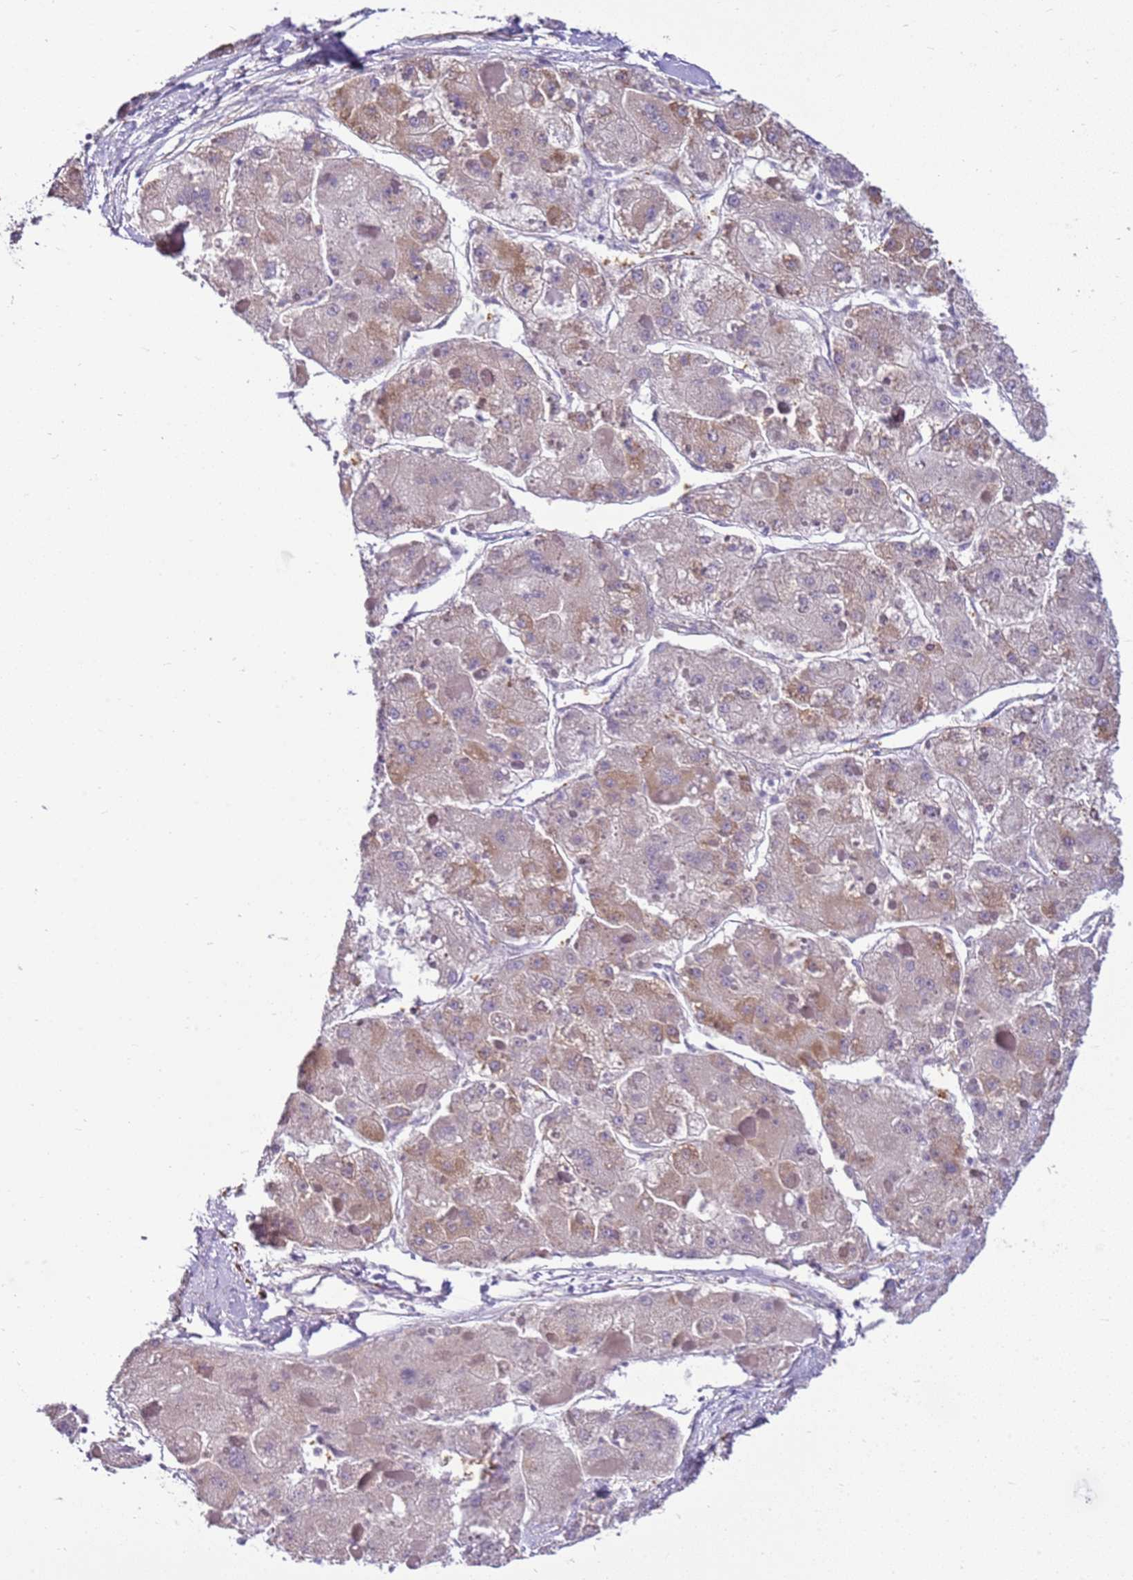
{"staining": {"intensity": "weak", "quantity": "25%-75%", "location": "cytoplasmic/membranous"}, "tissue": "liver cancer", "cell_type": "Tumor cells", "image_type": "cancer", "snomed": [{"axis": "morphology", "description": "Carcinoma, Hepatocellular, NOS"}, {"axis": "topography", "description": "Liver"}], "caption": "Protein analysis of liver cancer (hepatocellular carcinoma) tissue shows weak cytoplasmic/membranous staining in approximately 25%-75% of tumor cells.", "gene": "SMIM4", "patient": {"sex": "female", "age": 73}}